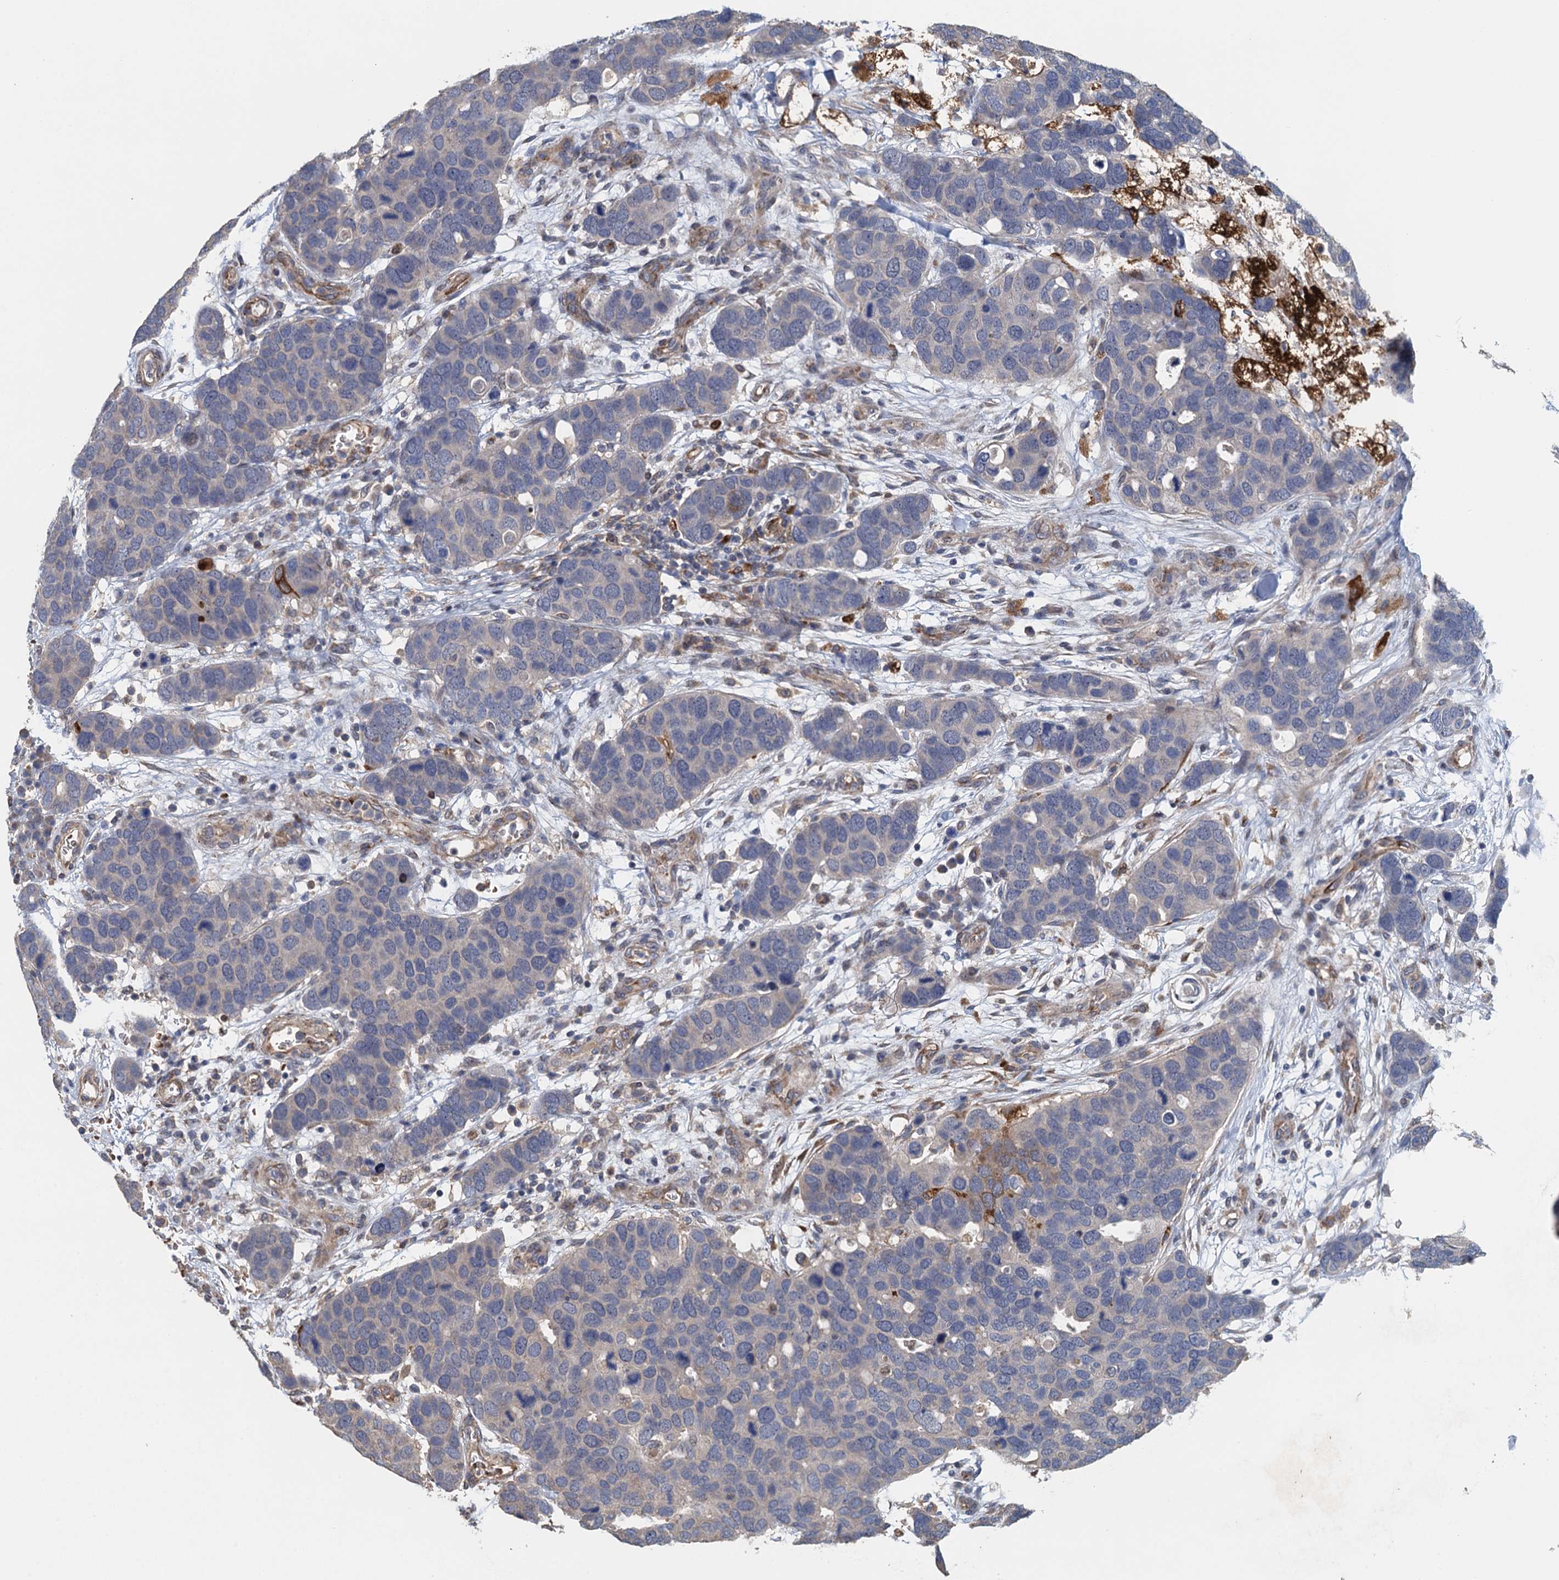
{"staining": {"intensity": "moderate", "quantity": "<25%", "location": "cytoplasmic/membranous"}, "tissue": "breast cancer", "cell_type": "Tumor cells", "image_type": "cancer", "snomed": [{"axis": "morphology", "description": "Duct carcinoma"}, {"axis": "topography", "description": "Breast"}], "caption": "Immunohistochemistry (IHC) (DAB (3,3'-diaminobenzidine)) staining of infiltrating ductal carcinoma (breast) demonstrates moderate cytoplasmic/membranous protein staining in about <25% of tumor cells.", "gene": "RSAD2", "patient": {"sex": "female", "age": 83}}